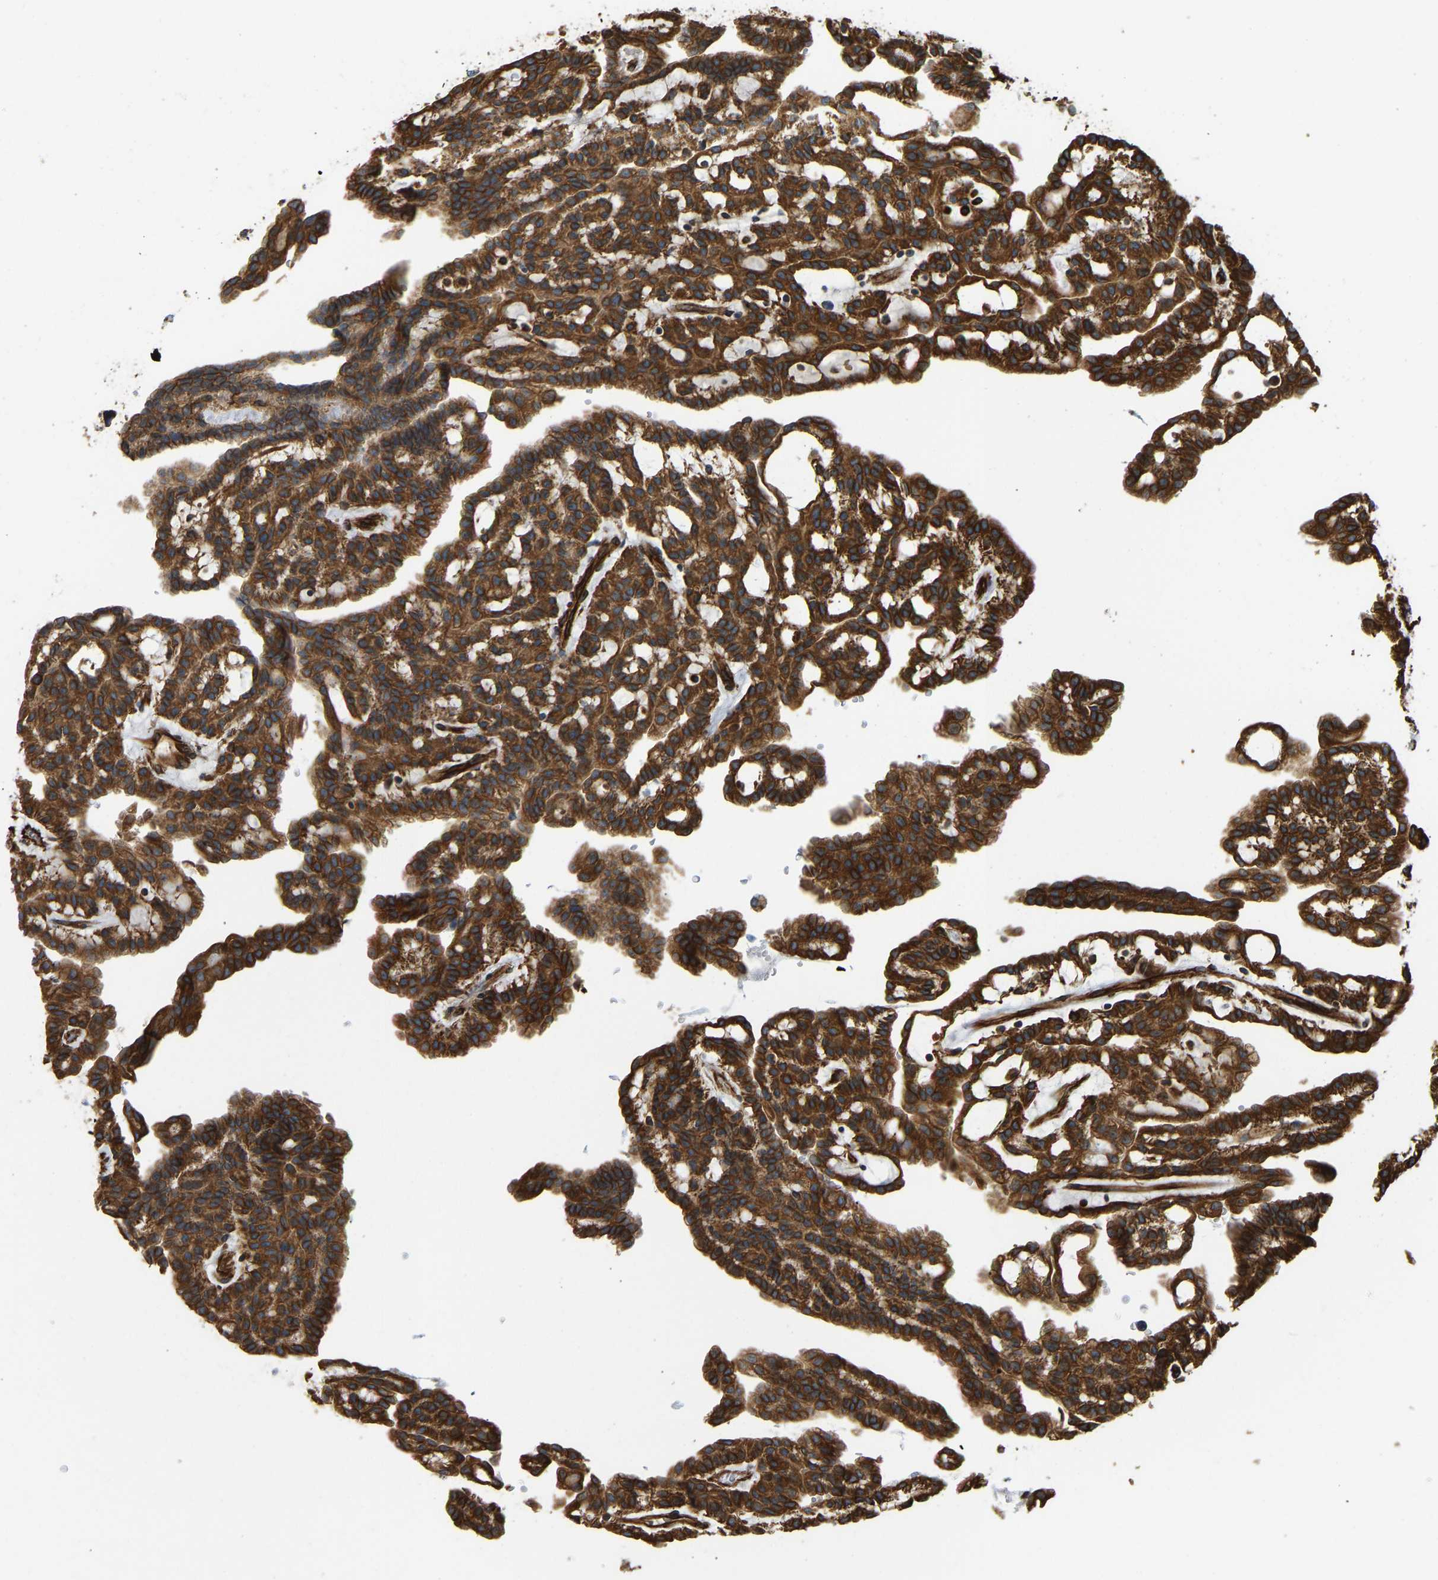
{"staining": {"intensity": "strong", "quantity": ">75%", "location": "cytoplasmic/membranous"}, "tissue": "renal cancer", "cell_type": "Tumor cells", "image_type": "cancer", "snomed": [{"axis": "morphology", "description": "Adenocarcinoma, NOS"}, {"axis": "topography", "description": "Kidney"}], "caption": "Immunohistochemistry (IHC) of human renal adenocarcinoma shows high levels of strong cytoplasmic/membranous expression in approximately >75% of tumor cells. Nuclei are stained in blue.", "gene": "BEX3", "patient": {"sex": "male", "age": 63}}